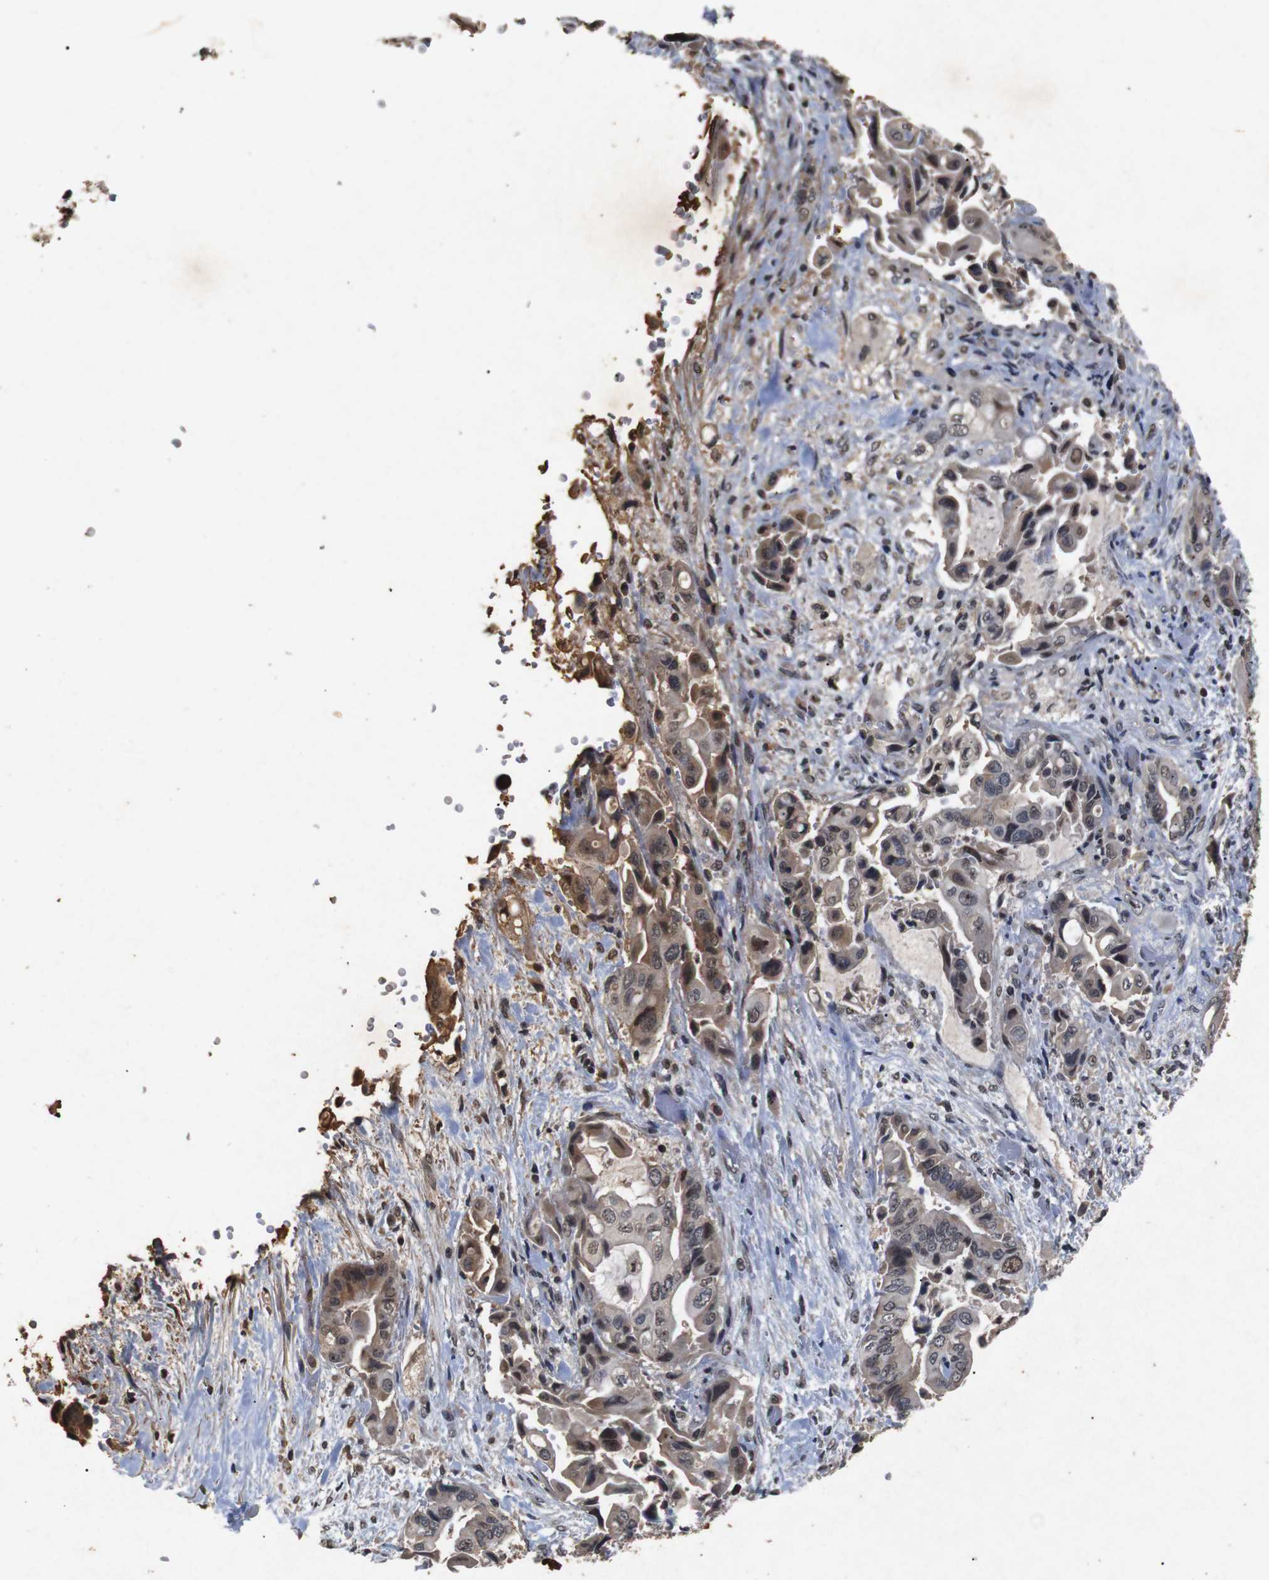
{"staining": {"intensity": "moderate", "quantity": "25%-75%", "location": "nuclear"}, "tissue": "liver cancer", "cell_type": "Tumor cells", "image_type": "cancer", "snomed": [{"axis": "morphology", "description": "Cholangiocarcinoma"}, {"axis": "topography", "description": "Liver"}], "caption": "Protein staining of liver cancer tissue exhibits moderate nuclear staining in about 25%-75% of tumor cells.", "gene": "PARN", "patient": {"sex": "female", "age": 61}}